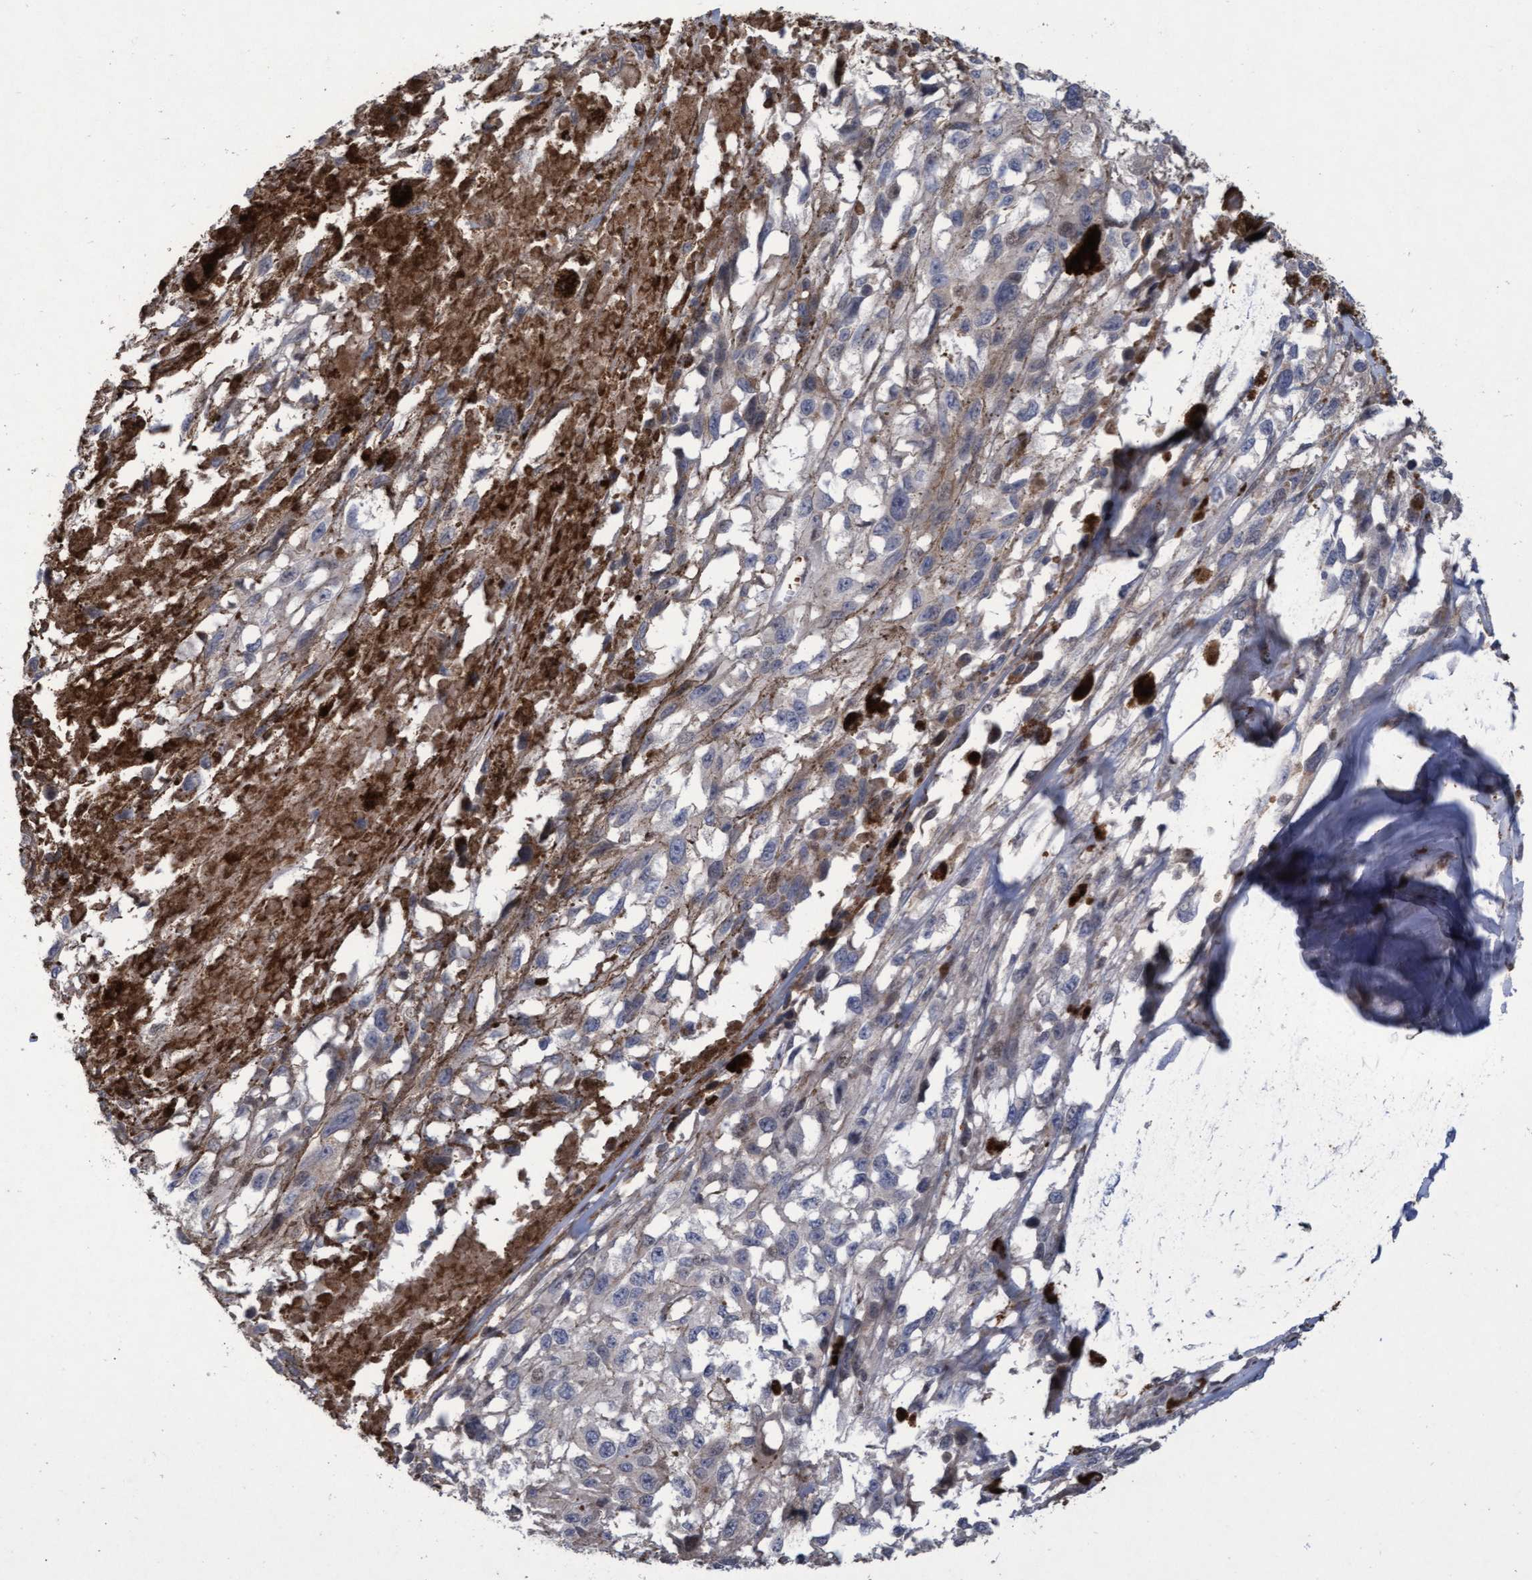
{"staining": {"intensity": "negative", "quantity": "none", "location": "none"}, "tissue": "melanoma", "cell_type": "Tumor cells", "image_type": "cancer", "snomed": [{"axis": "morphology", "description": "Malignant melanoma, Metastatic site"}, {"axis": "topography", "description": "Lymph node"}], "caption": "Melanoma stained for a protein using immunohistochemistry (IHC) exhibits no expression tumor cells.", "gene": "KCNC2", "patient": {"sex": "male", "age": 59}}